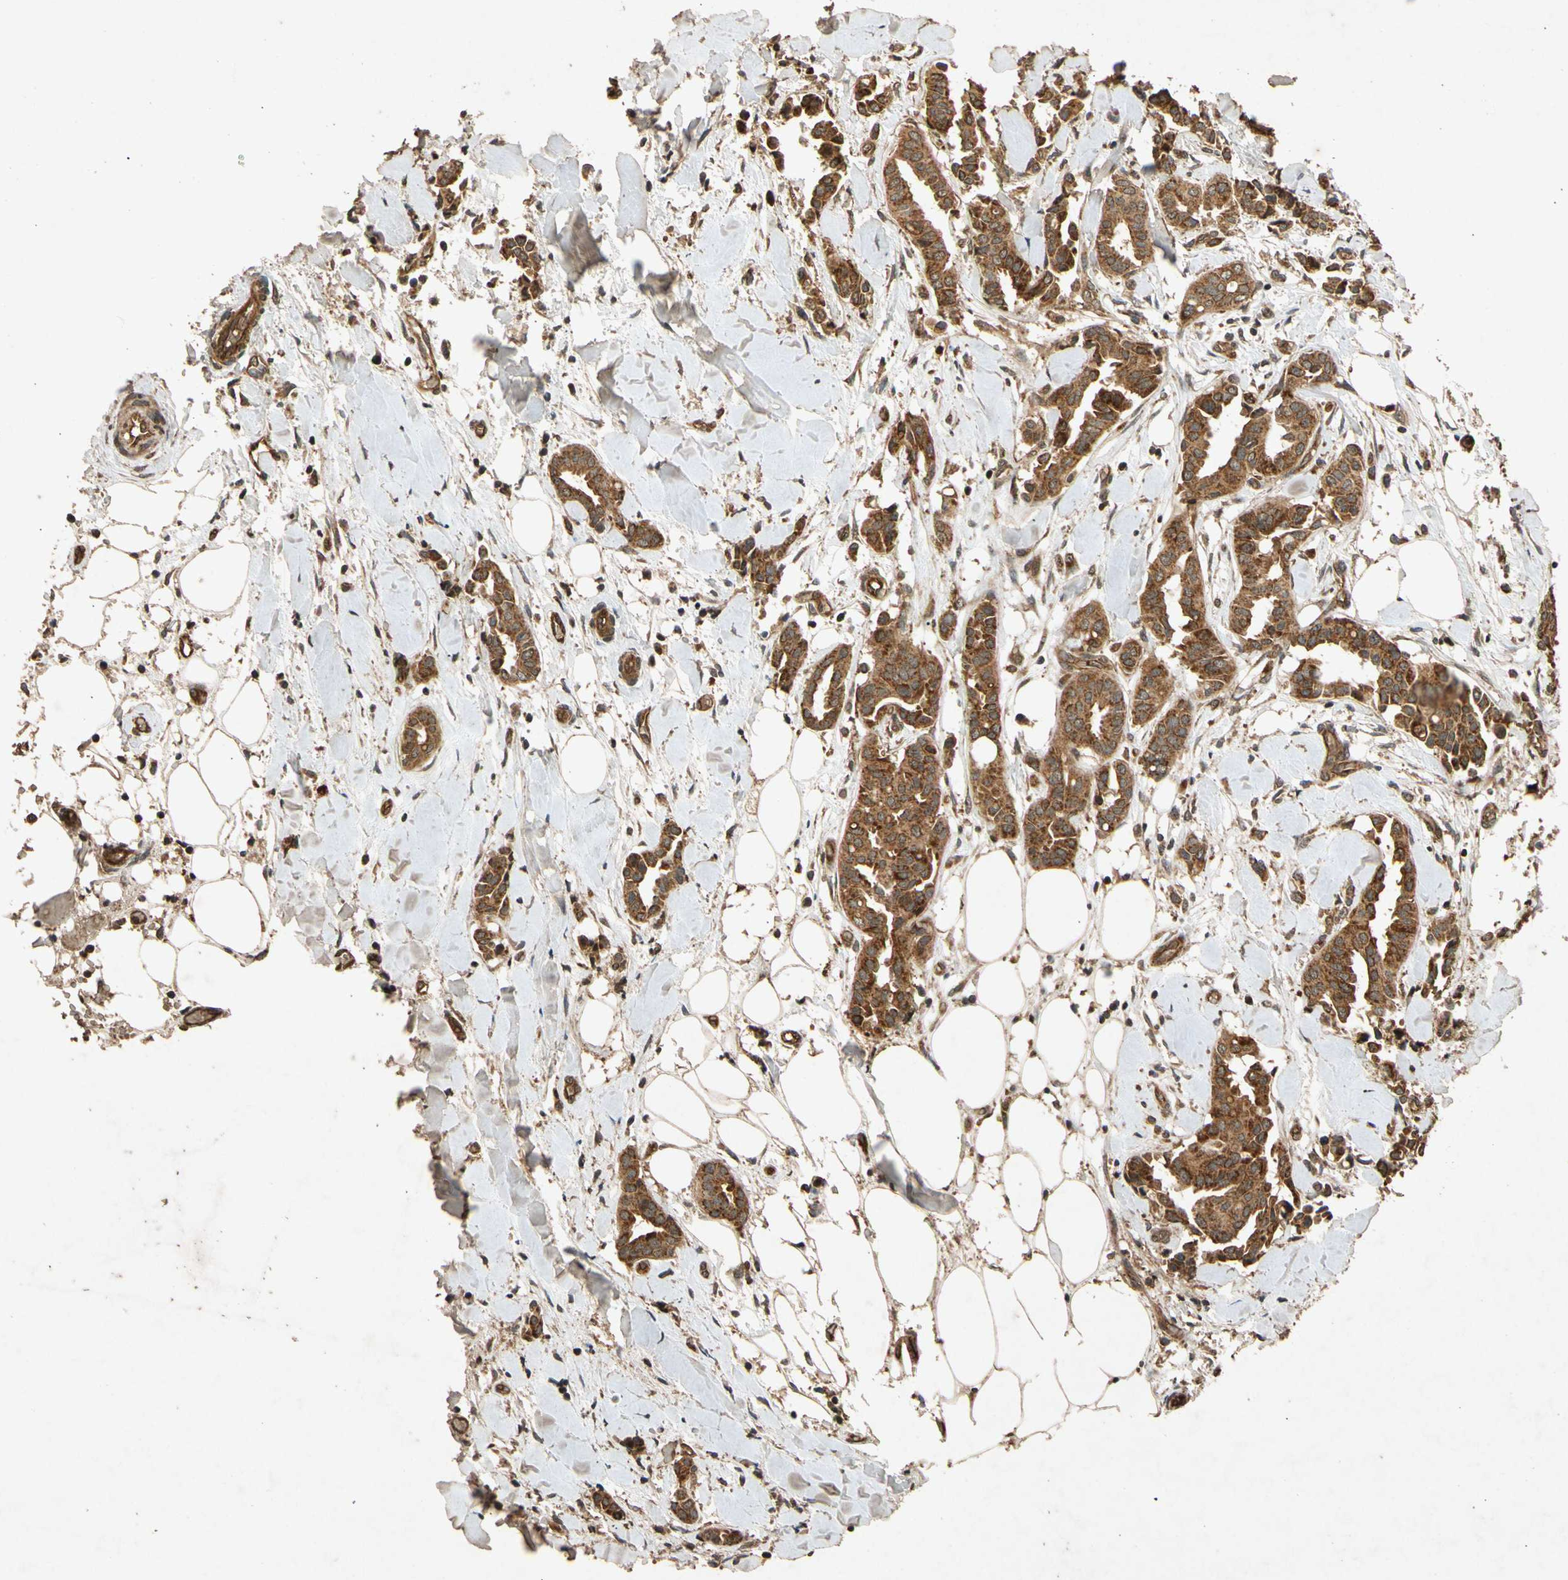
{"staining": {"intensity": "moderate", "quantity": ">75%", "location": "cytoplasmic/membranous"}, "tissue": "head and neck cancer", "cell_type": "Tumor cells", "image_type": "cancer", "snomed": [{"axis": "morphology", "description": "Adenocarcinoma, NOS"}, {"axis": "topography", "description": "Salivary gland"}, {"axis": "topography", "description": "Head-Neck"}], "caption": "A medium amount of moderate cytoplasmic/membranous staining is appreciated in about >75% of tumor cells in head and neck adenocarcinoma tissue. (brown staining indicates protein expression, while blue staining denotes nuclei).", "gene": "TXN2", "patient": {"sex": "female", "age": 59}}